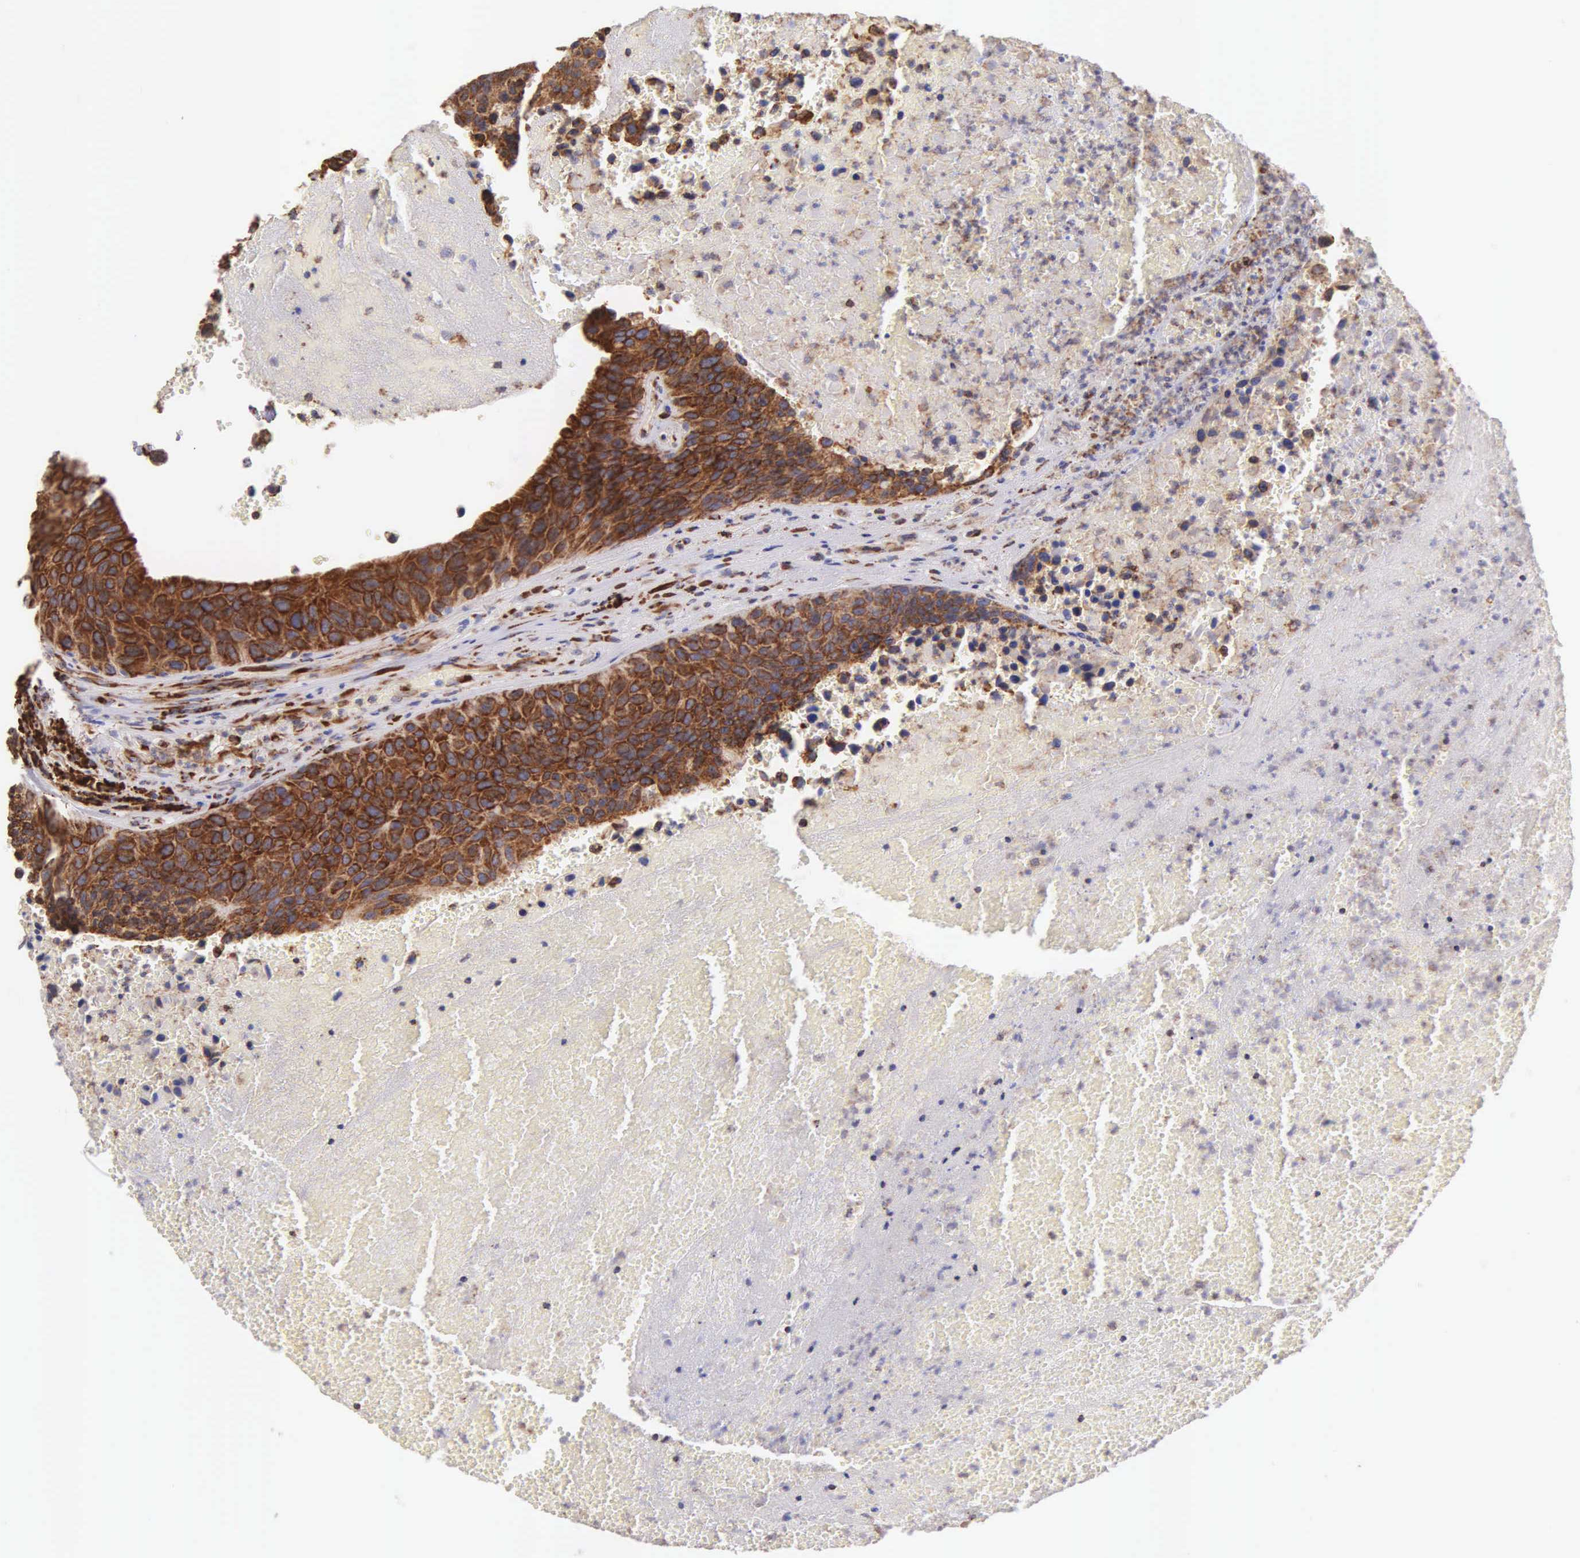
{"staining": {"intensity": "strong", "quantity": ">75%", "location": "cytoplasmic/membranous"}, "tissue": "urothelial cancer", "cell_type": "Tumor cells", "image_type": "cancer", "snomed": [{"axis": "morphology", "description": "Urothelial carcinoma, High grade"}, {"axis": "topography", "description": "Urinary bladder"}], "caption": "Immunohistochemical staining of human urothelial cancer reveals high levels of strong cytoplasmic/membranous staining in approximately >75% of tumor cells.", "gene": "CKAP4", "patient": {"sex": "male", "age": 66}}